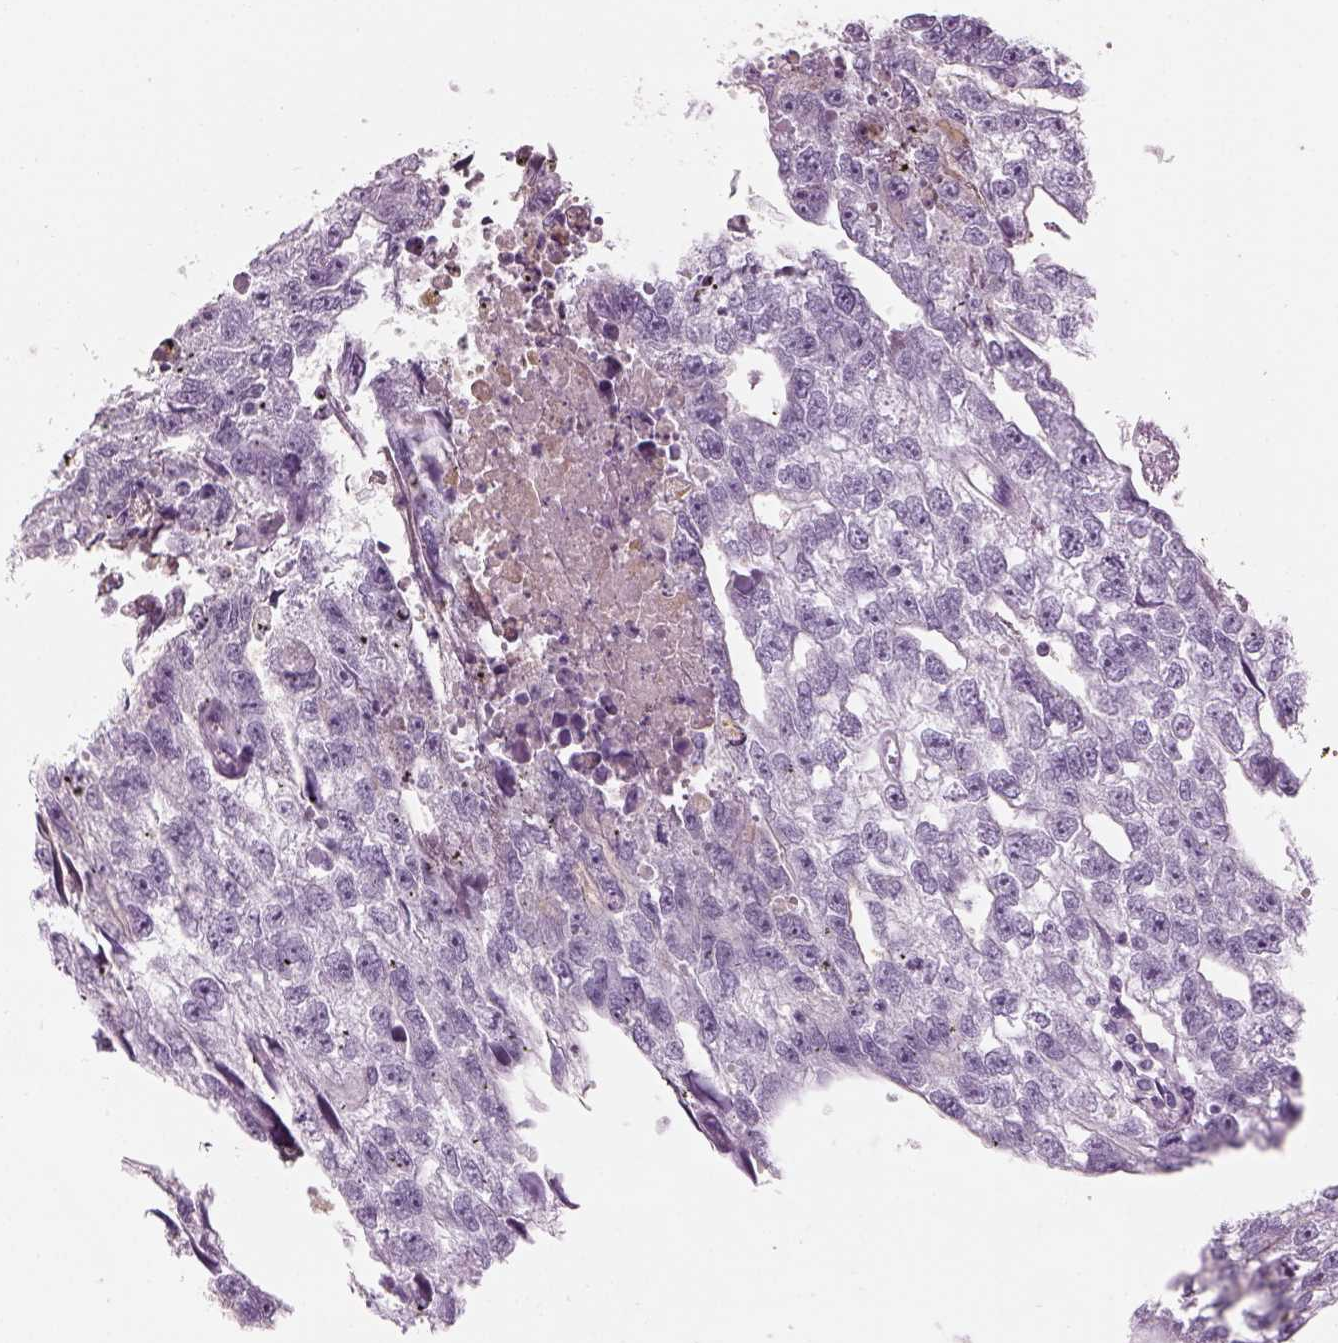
{"staining": {"intensity": "negative", "quantity": "none", "location": "none"}, "tissue": "testis cancer", "cell_type": "Tumor cells", "image_type": "cancer", "snomed": [{"axis": "morphology", "description": "Carcinoma, Embryonal, NOS"}, {"axis": "morphology", "description": "Teratoma, malignant, NOS"}, {"axis": "topography", "description": "Testis"}], "caption": "The IHC histopathology image has no significant expression in tumor cells of testis malignant teratoma tissue.", "gene": "SAG", "patient": {"sex": "male", "age": 44}}